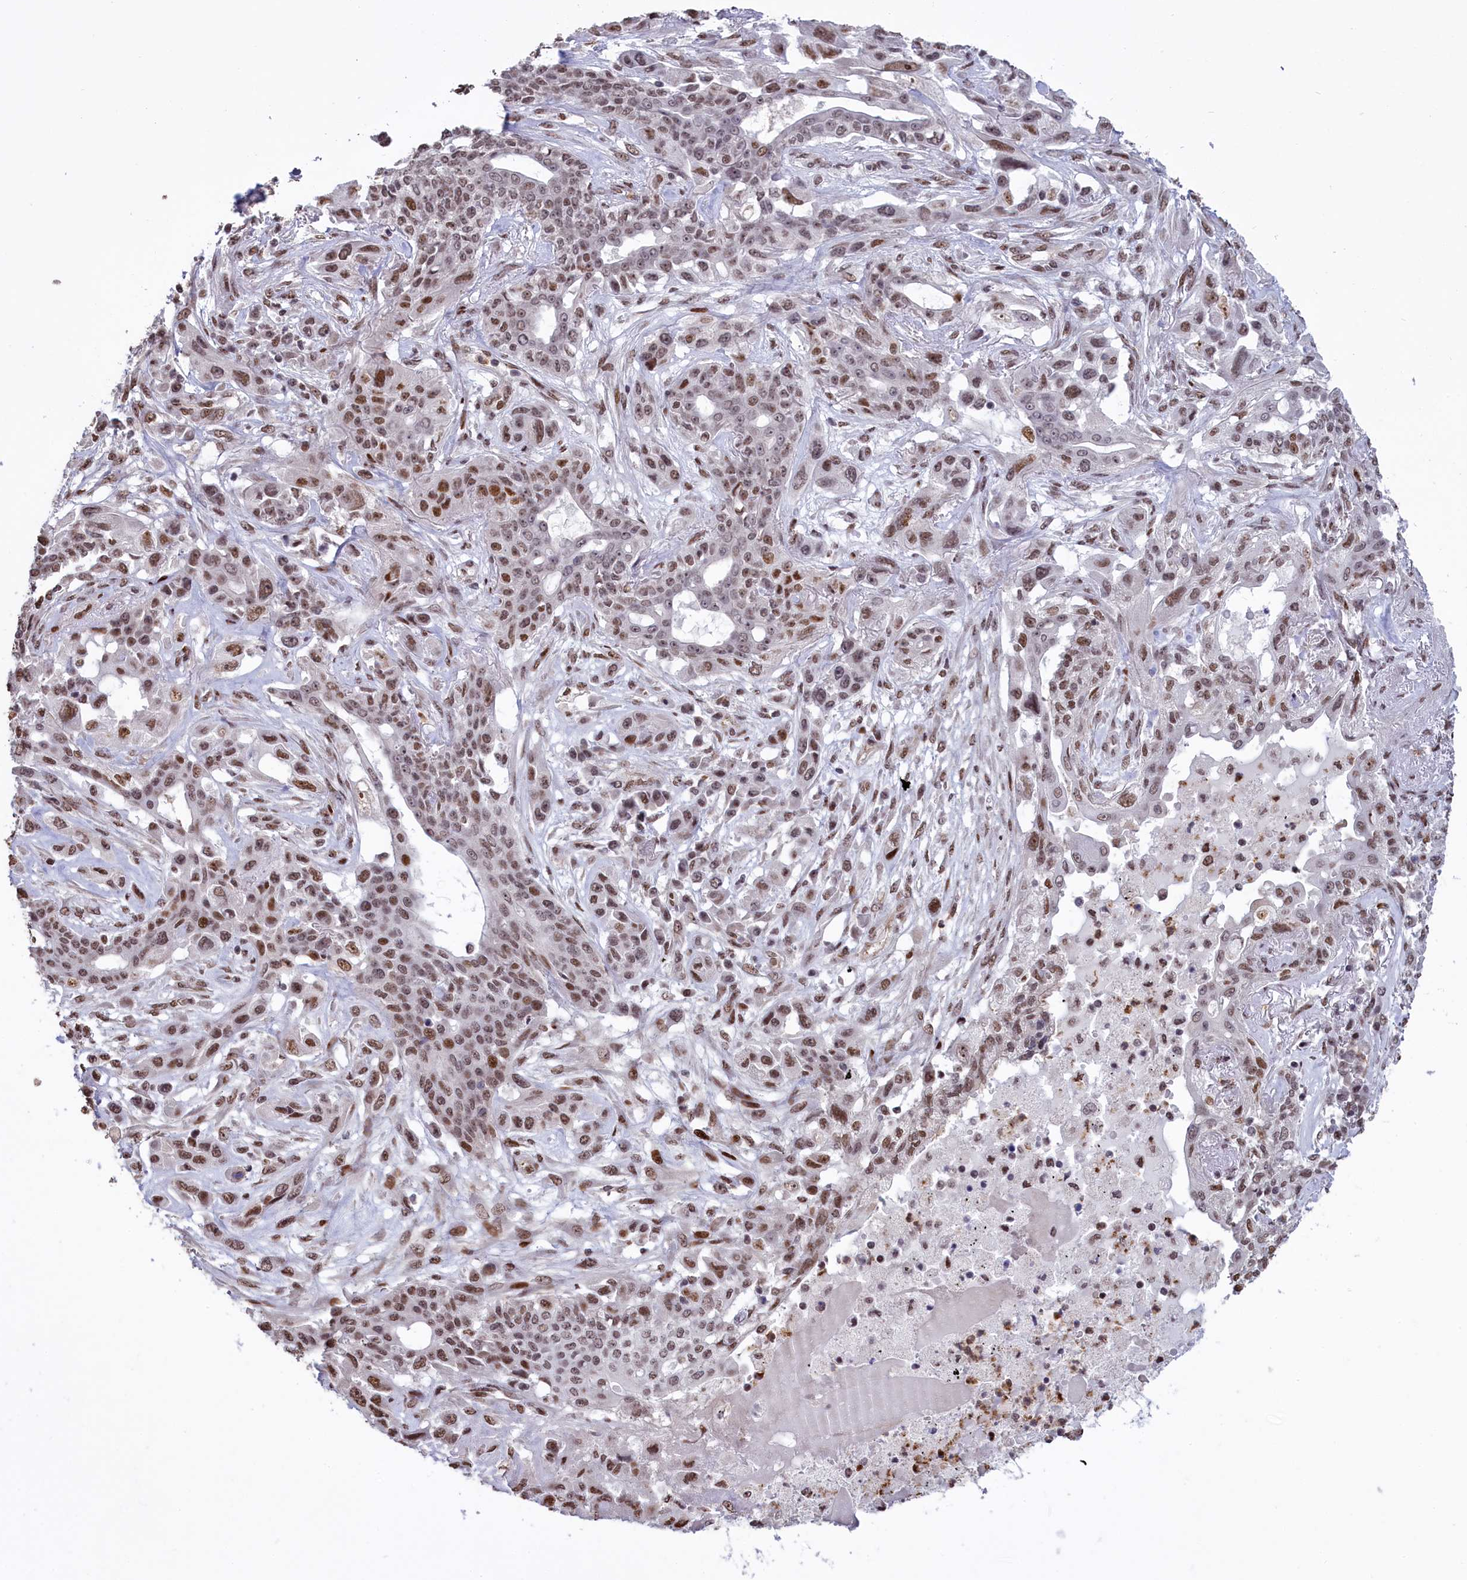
{"staining": {"intensity": "moderate", "quantity": "25%-75%", "location": "nuclear"}, "tissue": "lung cancer", "cell_type": "Tumor cells", "image_type": "cancer", "snomed": [{"axis": "morphology", "description": "Squamous cell carcinoma, NOS"}, {"axis": "topography", "description": "Lung"}], "caption": "Human lung cancer (squamous cell carcinoma) stained for a protein (brown) shows moderate nuclear positive staining in about 25%-75% of tumor cells.", "gene": "RELB", "patient": {"sex": "female", "age": 70}}